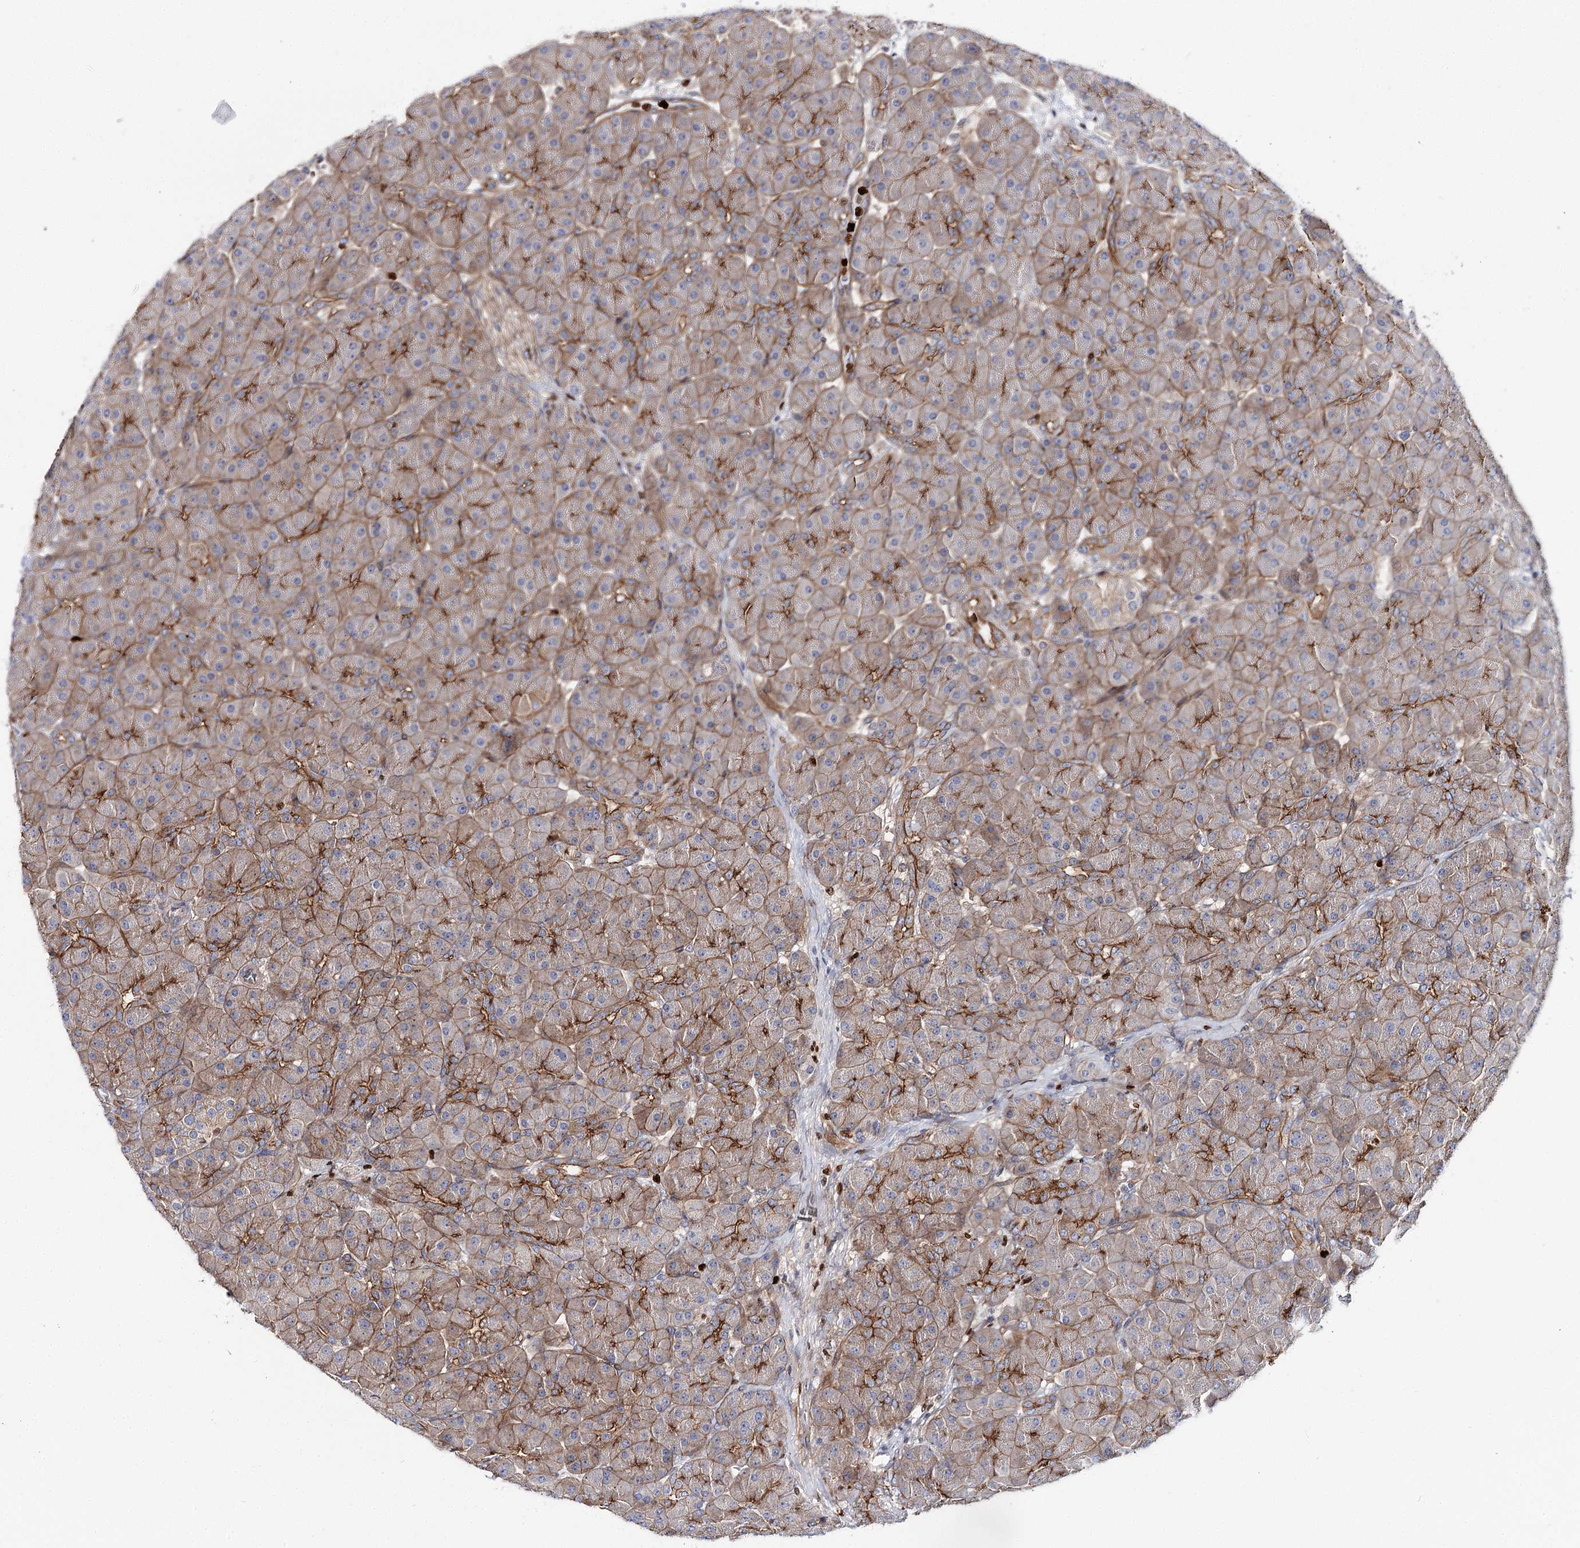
{"staining": {"intensity": "moderate", "quantity": ">75%", "location": "cytoplasmic/membranous"}, "tissue": "pancreas", "cell_type": "Exocrine glandular cells", "image_type": "normal", "snomed": [{"axis": "morphology", "description": "Normal tissue, NOS"}, {"axis": "topography", "description": "Pancreas"}], "caption": "IHC staining of benign pancreas, which displays medium levels of moderate cytoplasmic/membranous expression in approximately >75% of exocrine glandular cells indicating moderate cytoplasmic/membranous protein staining. The staining was performed using DAB (brown) for protein detection and nuclei were counterstained in hematoxylin (blue).", "gene": "C11orf52", "patient": {"sex": "male", "age": 66}}